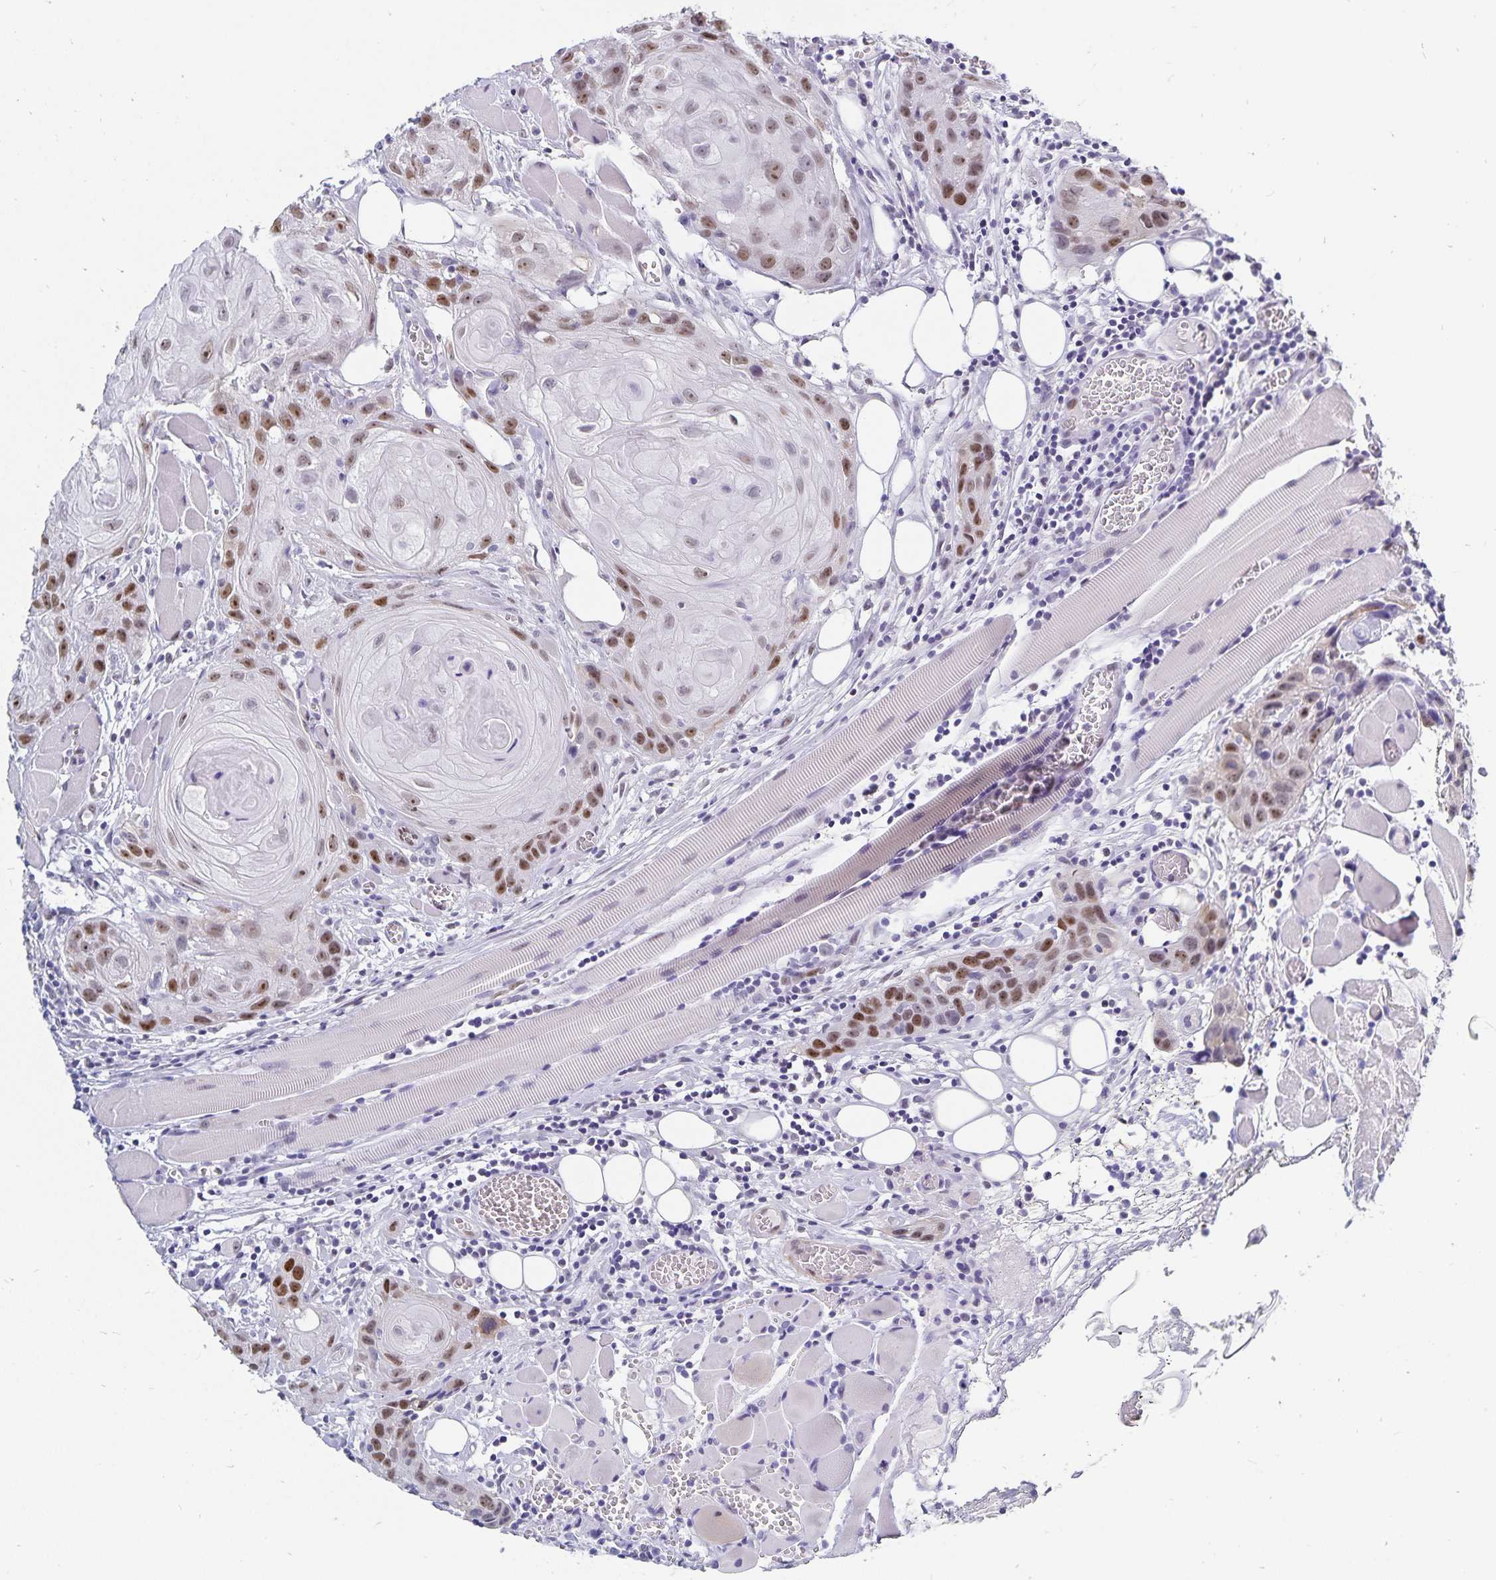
{"staining": {"intensity": "moderate", "quantity": "25%-75%", "location": "nuclear"}, "tissue": "head and neck cancer", "cell_type": "Tumor cells", "image_type": "cancer", "snomed": [{"axis": "morphology", "description": "Squamous cell carcinoma, NOS"}, {"axis": "topography", "description": "Oral tissue"}, {"axis": "topography", "description": "Head-Neck"}], "caption": "Immunohistochemistry of squamous cell carcinoma (head and neck) shows medium levels of moderate nuclear staining in about 25%-75% of tumor cells.", "gene": "HMGB3", "patient": {"sex": "male", "age": 58}}